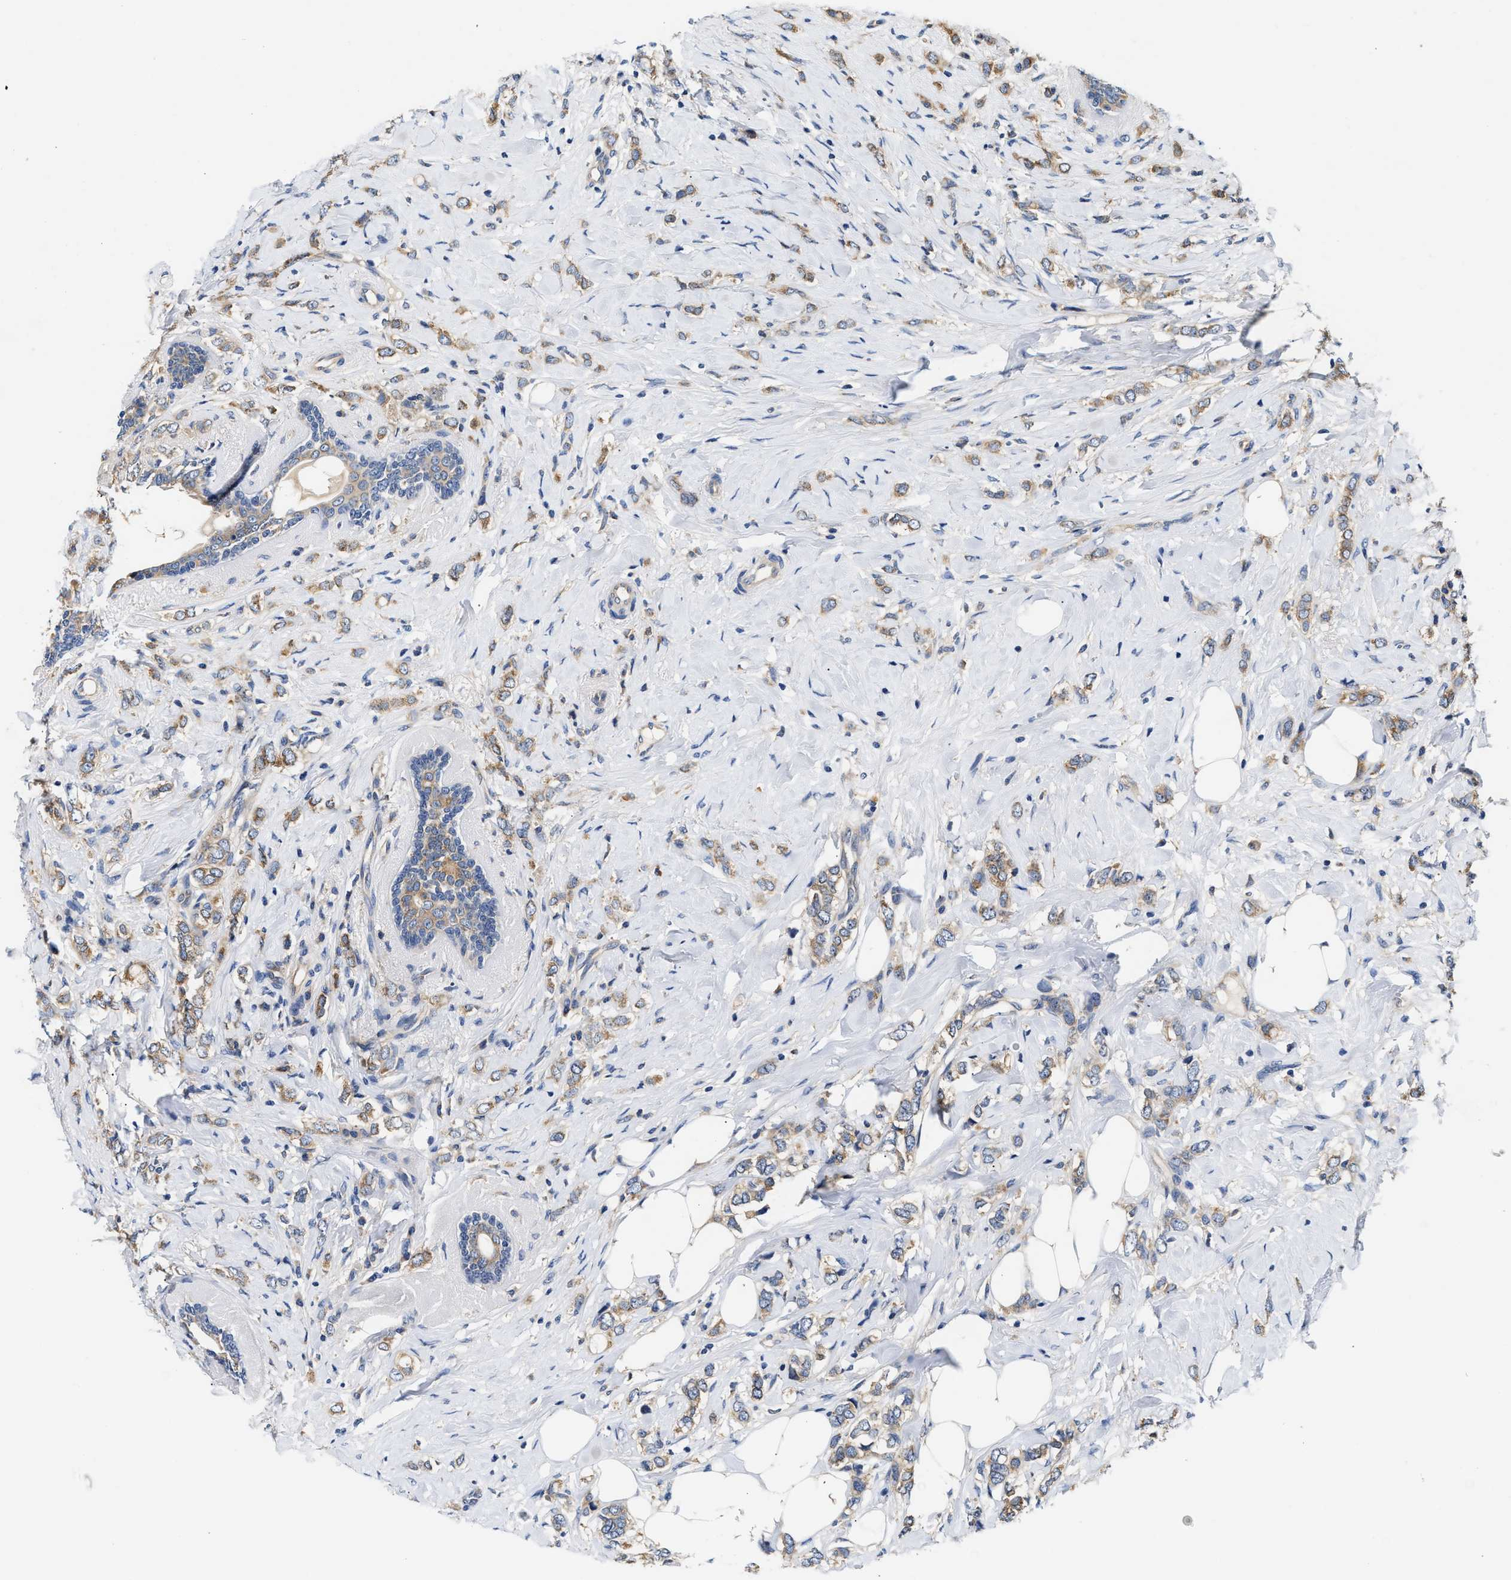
{"staining": {"intensity": "weak", "quantity": ">75%", "location": "cytoplasmic/membranous"}, "tissue": "breast cancer", "cell_type": "Tumor cells", "image_type": "cancer", "snomed": [{"axis": "morphology", "description": "Normal tissue, NOS"}, {"axis": "morphology", "description": "Lobular carcinoma"}, {"axis": "topography", "description": "Breast"}], "caption": "Immunohistochemistry histopathology image of neoplastic tissue: human breast lobular carcinoma stained using IHC shows low levels of weak protein expression localized specifically in the cytoplasmic/membranous of tumor cells, appearing as a cytoplasmic/membranous brown color.", "gene": "FAM185A", "patient": {"sex": "female", "age": 47}}